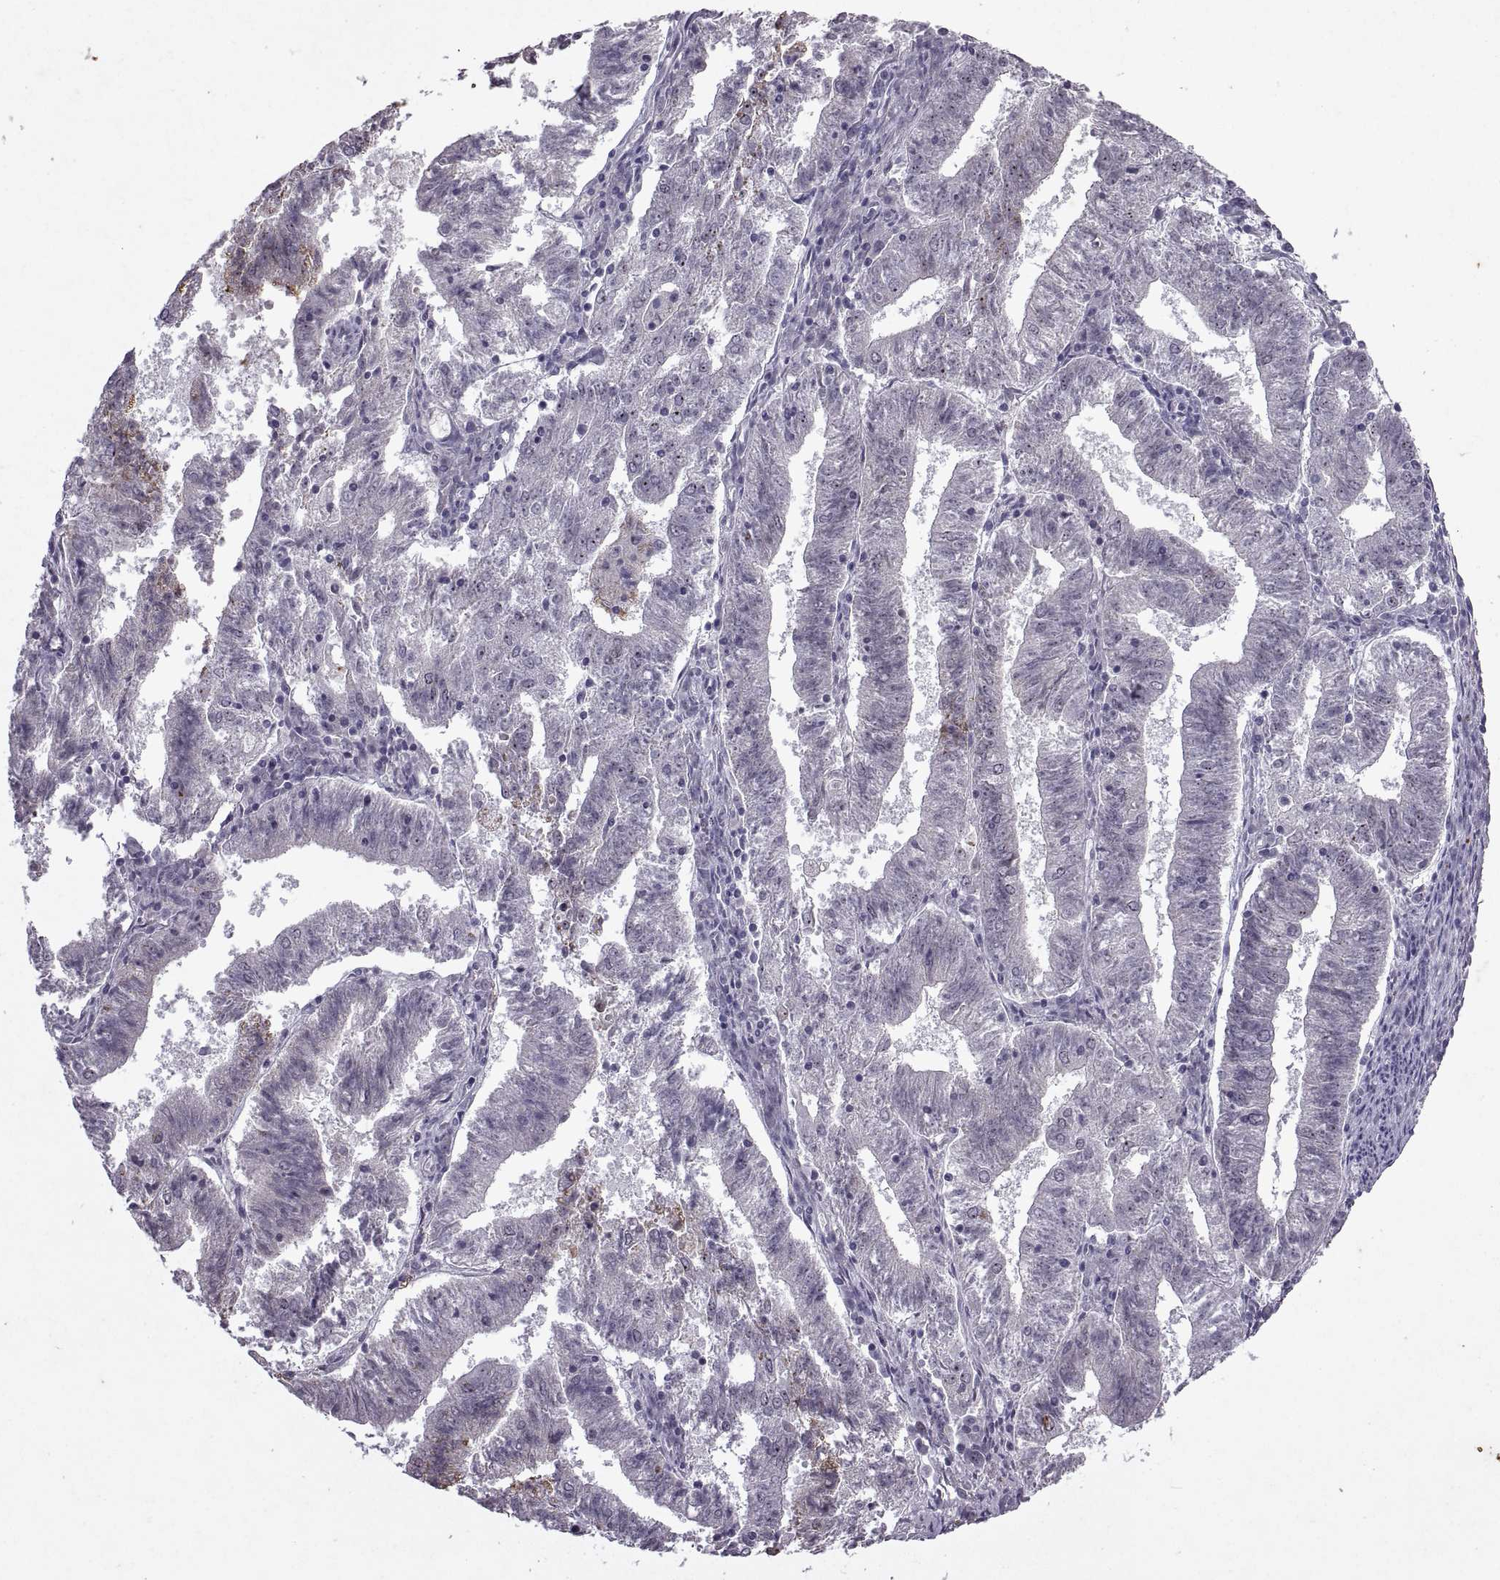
{"staining": {"intensity": "weak", "quantity": "<25%", "location": "nuclear"}, "tissue": "endometrial cancer", "cell_type": "Tumor cells", "image_type": "cancer", "snomed": [{"axis": "morphology", "description": "Adenocarcinoma, NOS"}, {"axis": "topography", "description": "Endometrium"}], "caption": "Adenocarcinoma (endometrial) was stained to show a protein in brown. There is no significant expression in tumor cells. Nuclei are stained in blue.", "gene": "SINHCAF", "patient": {"sex": "female", "age": 82}}